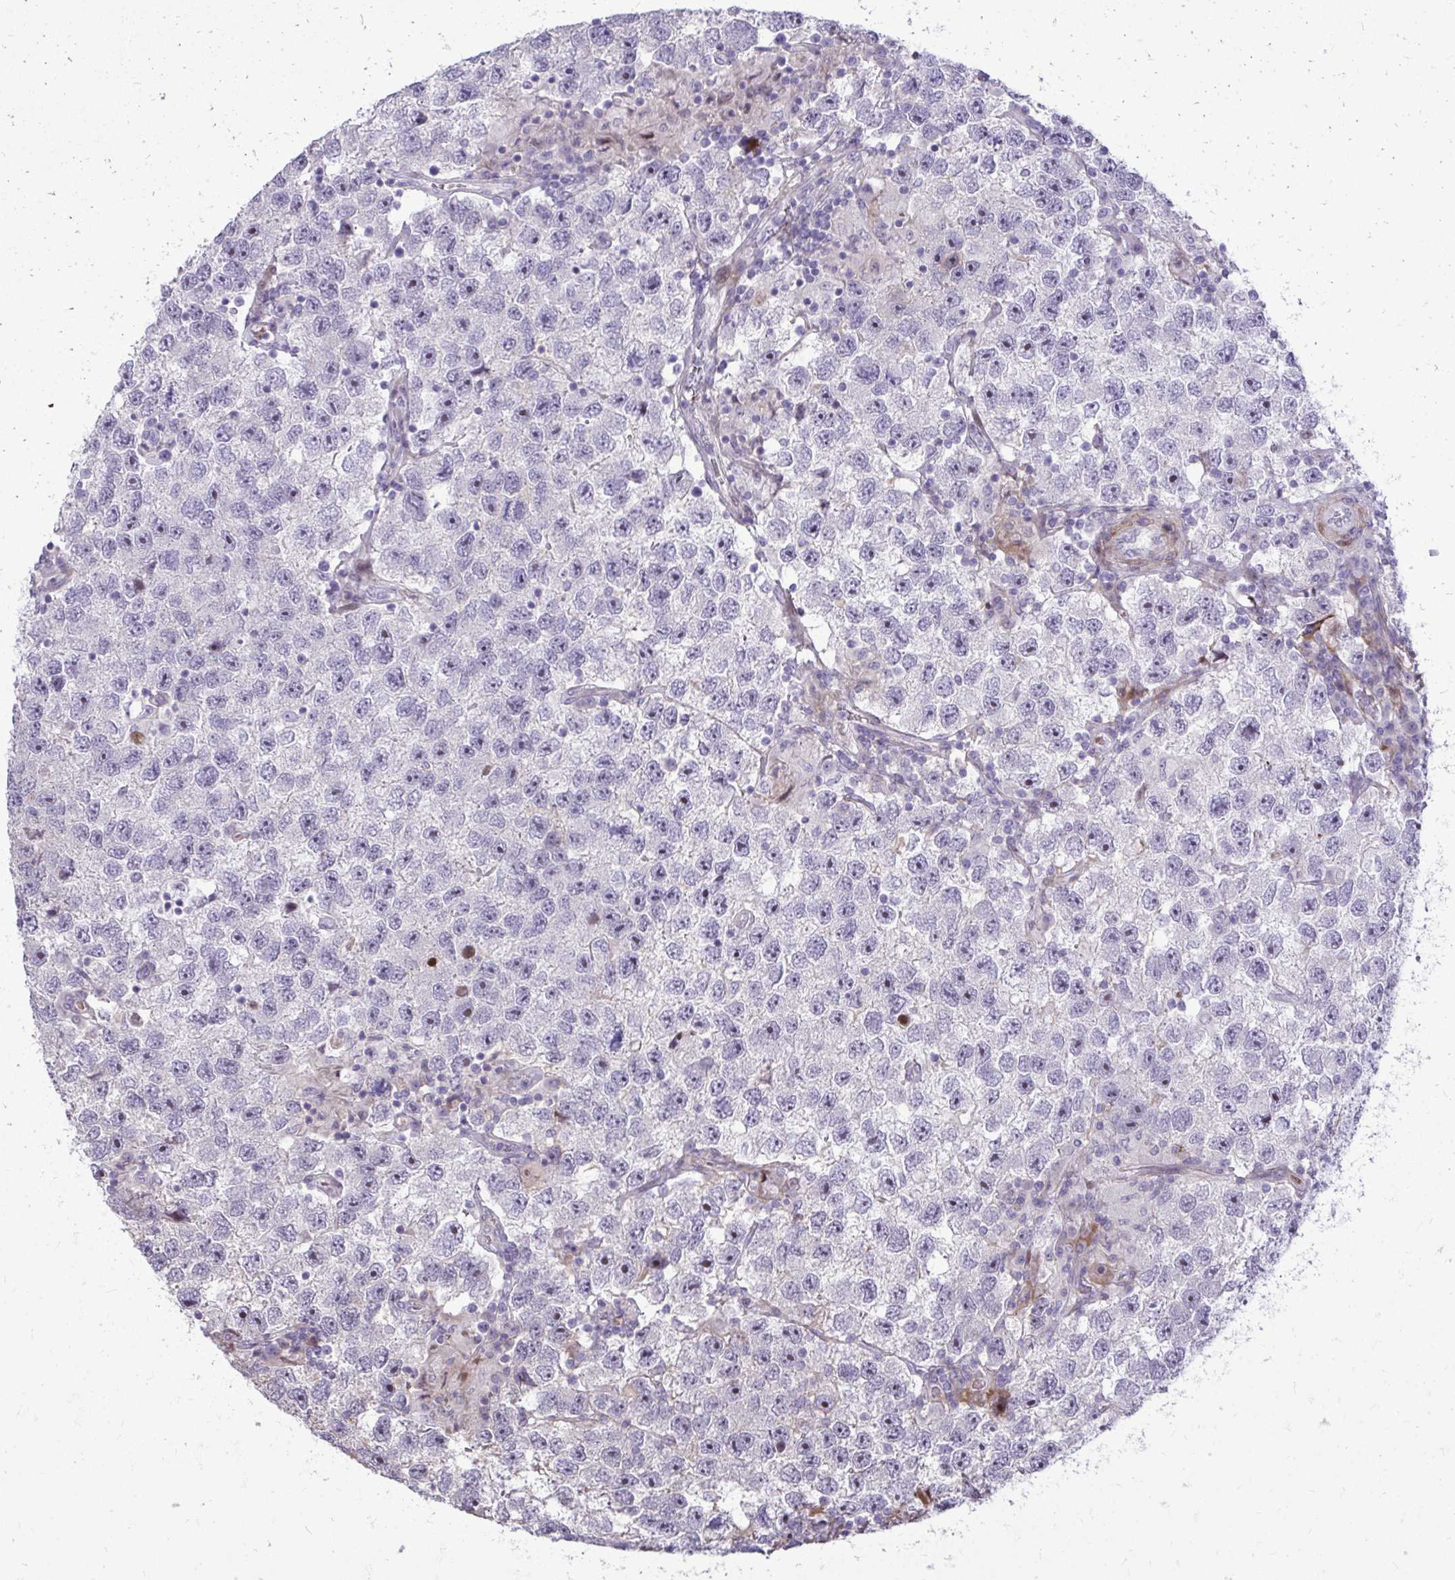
{"staining": {"intensity": "negative", "quantity": "none", "location": "none"}, "tissue": "testis cancer", "cell_type": "Tumor cells", "image_type": "cancer", "snomed": [{"axis": "morphology", "description": "Seminoma, NOS"}, {"axis": "topography", "description": "Testis"}], "caption": "Seminoma (testis) was stained to show a protein in brown. There is no significant expression in tumor cells. (DAB (3,3'-diaminobenzidine) IHC visualized using brightfield microscopy, high magnification).", "gene": "DLX4", "patient": {"sex": "male", "age": 26}}